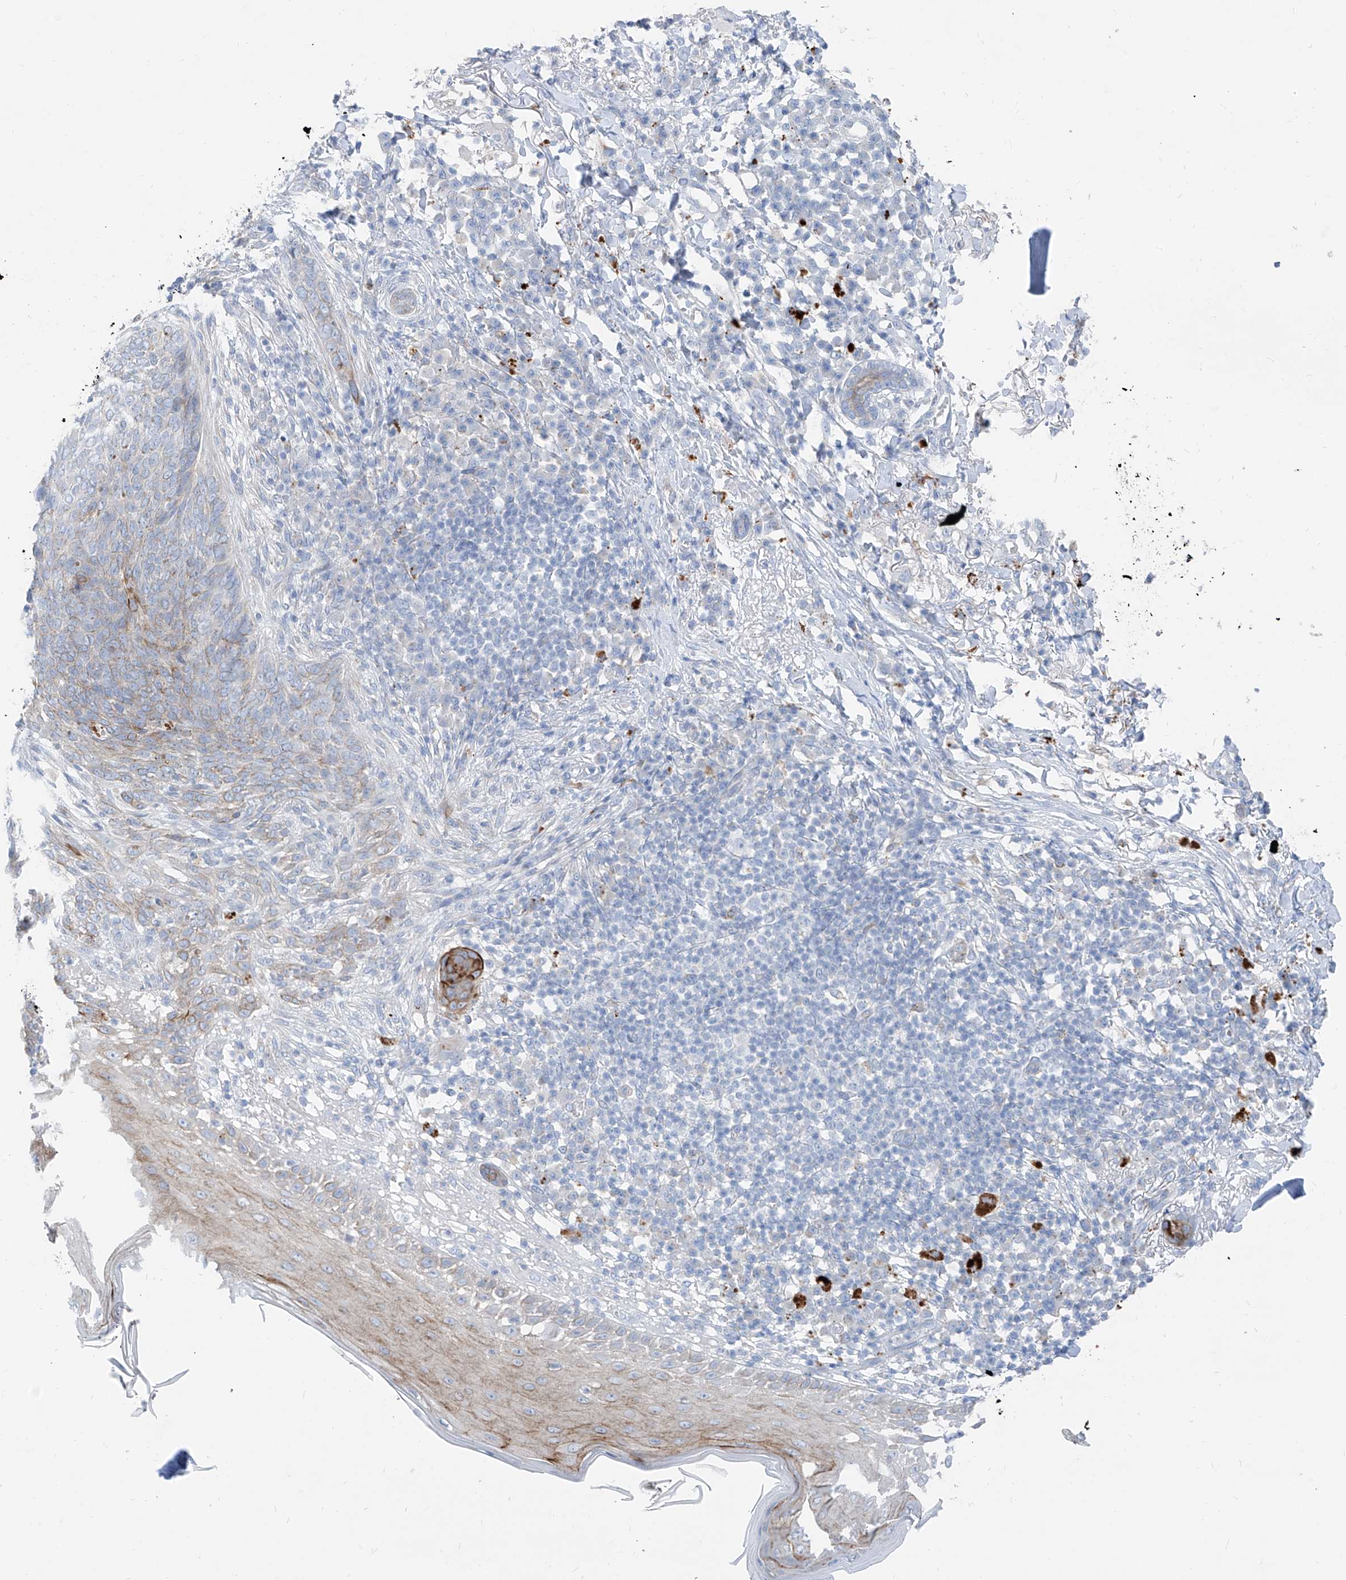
{"staining": {"intensity": "moderate", "quantity": "<25%", "location": "cytoplasmic/membranous"}, "tissue": "skin cancer", "cell_type": "Tumor cells", "image_type": "cancer", "snomed": [{"axis": "morphology", "description": "Basal cell carcinoma"}, {"axis": "topography", "description": "Skin"}], "caption": "Skin cancer (basal cell carcinoma) was stained to show a protein in brown. There is low levels of moderate cytoplasmic/membranous staining in about <25% of tumor cells.", "gene": "GPR137C", "patient": {"sex": "male", "age": 85}}